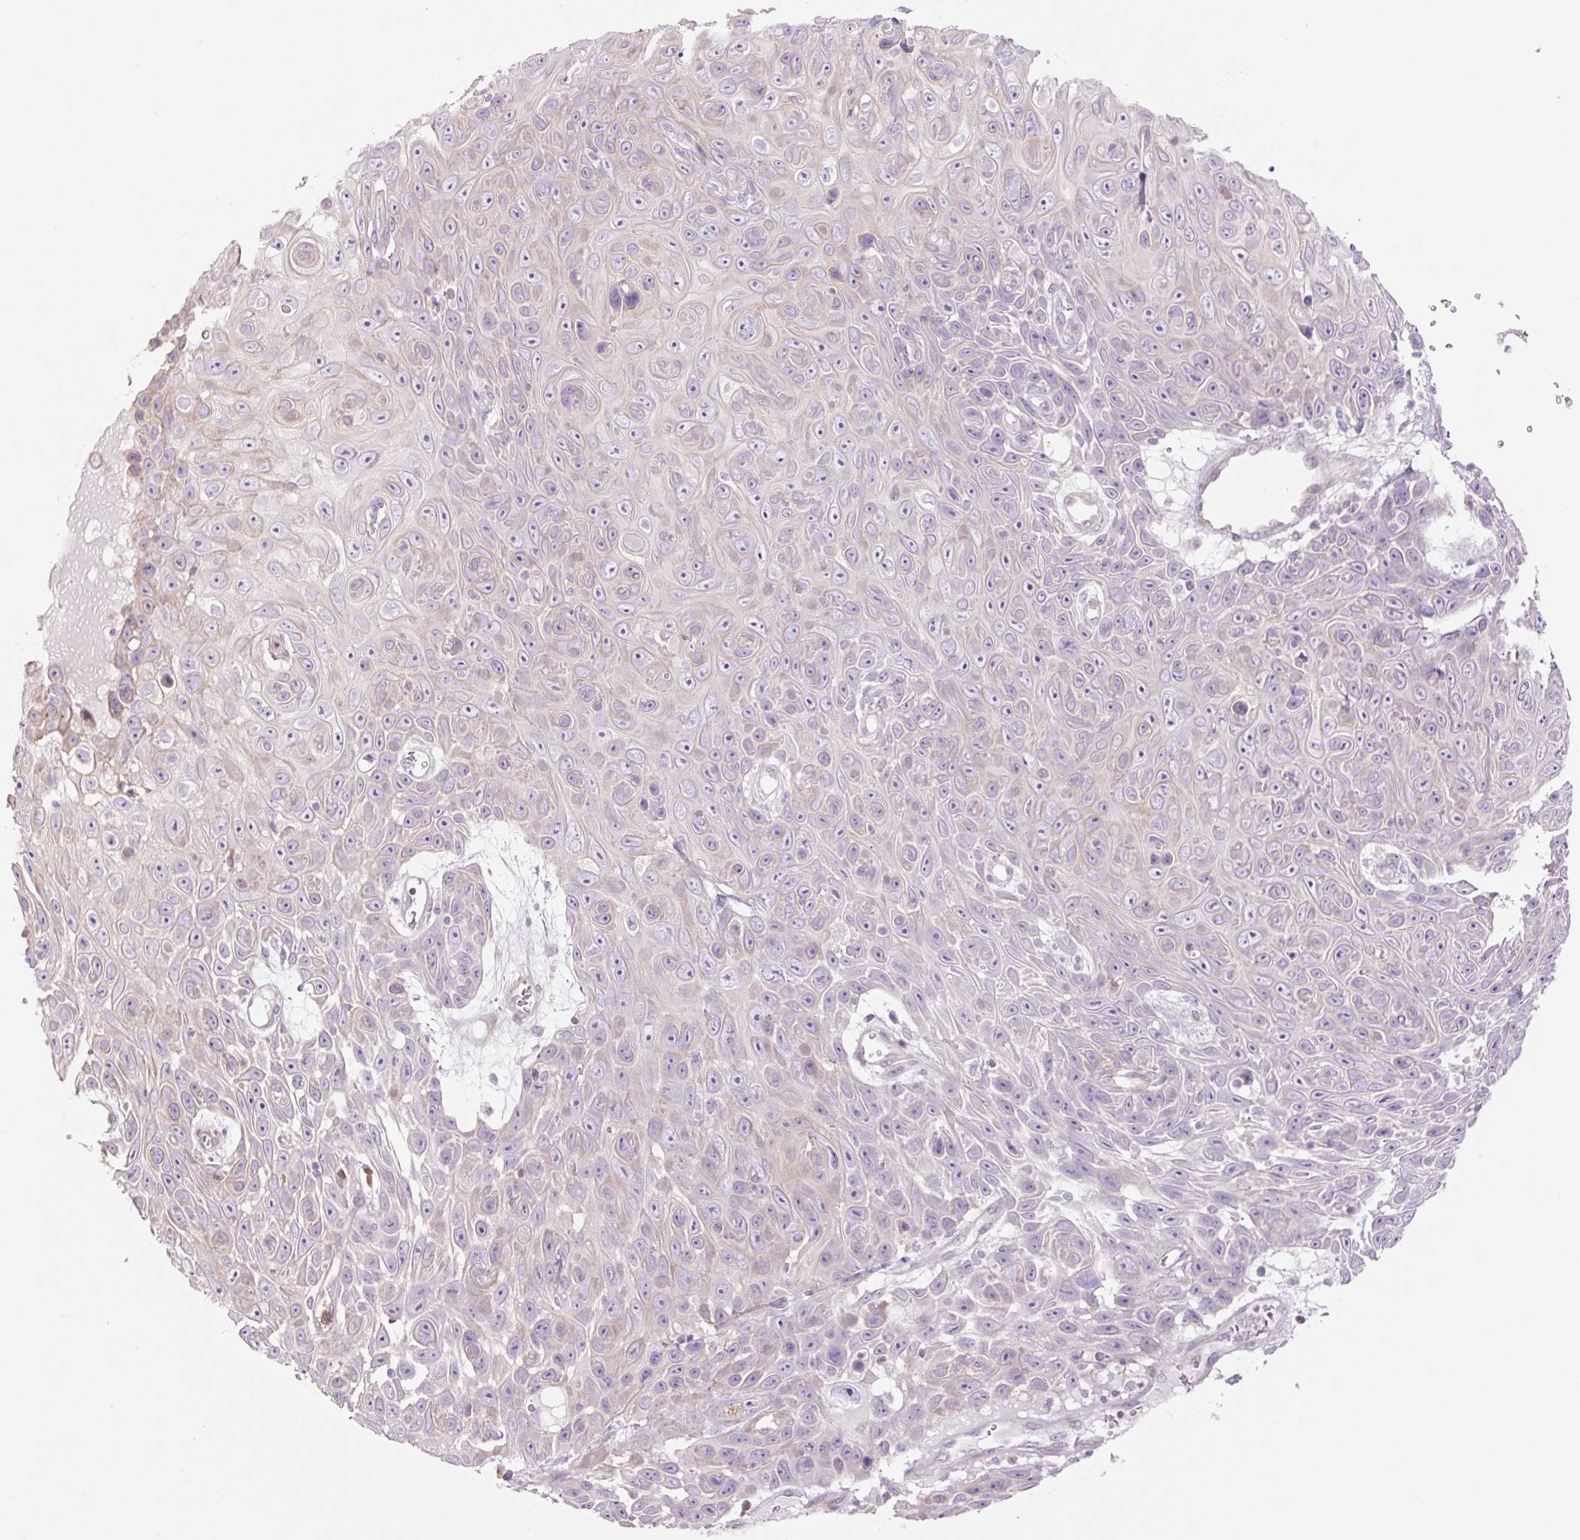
{"staining": {"intensity": "negative", "quantity": "none", "location": "none"}, "tissue": "skin cancer", "cell_type": "Tumor cells", "image_type": "cancer", "snomed": [{"axis": "morphology", "description": "Squamous cell carcinoma, NOS"}, {"axis": "topography", "description": "Skin"}], "caption": "The photomicrograph displays no significant positivity in tumor cells of skin cancer (squamous cell carcinoma).", "gene": "GRID2", "patient": {"sex": "male", "age": 82}}